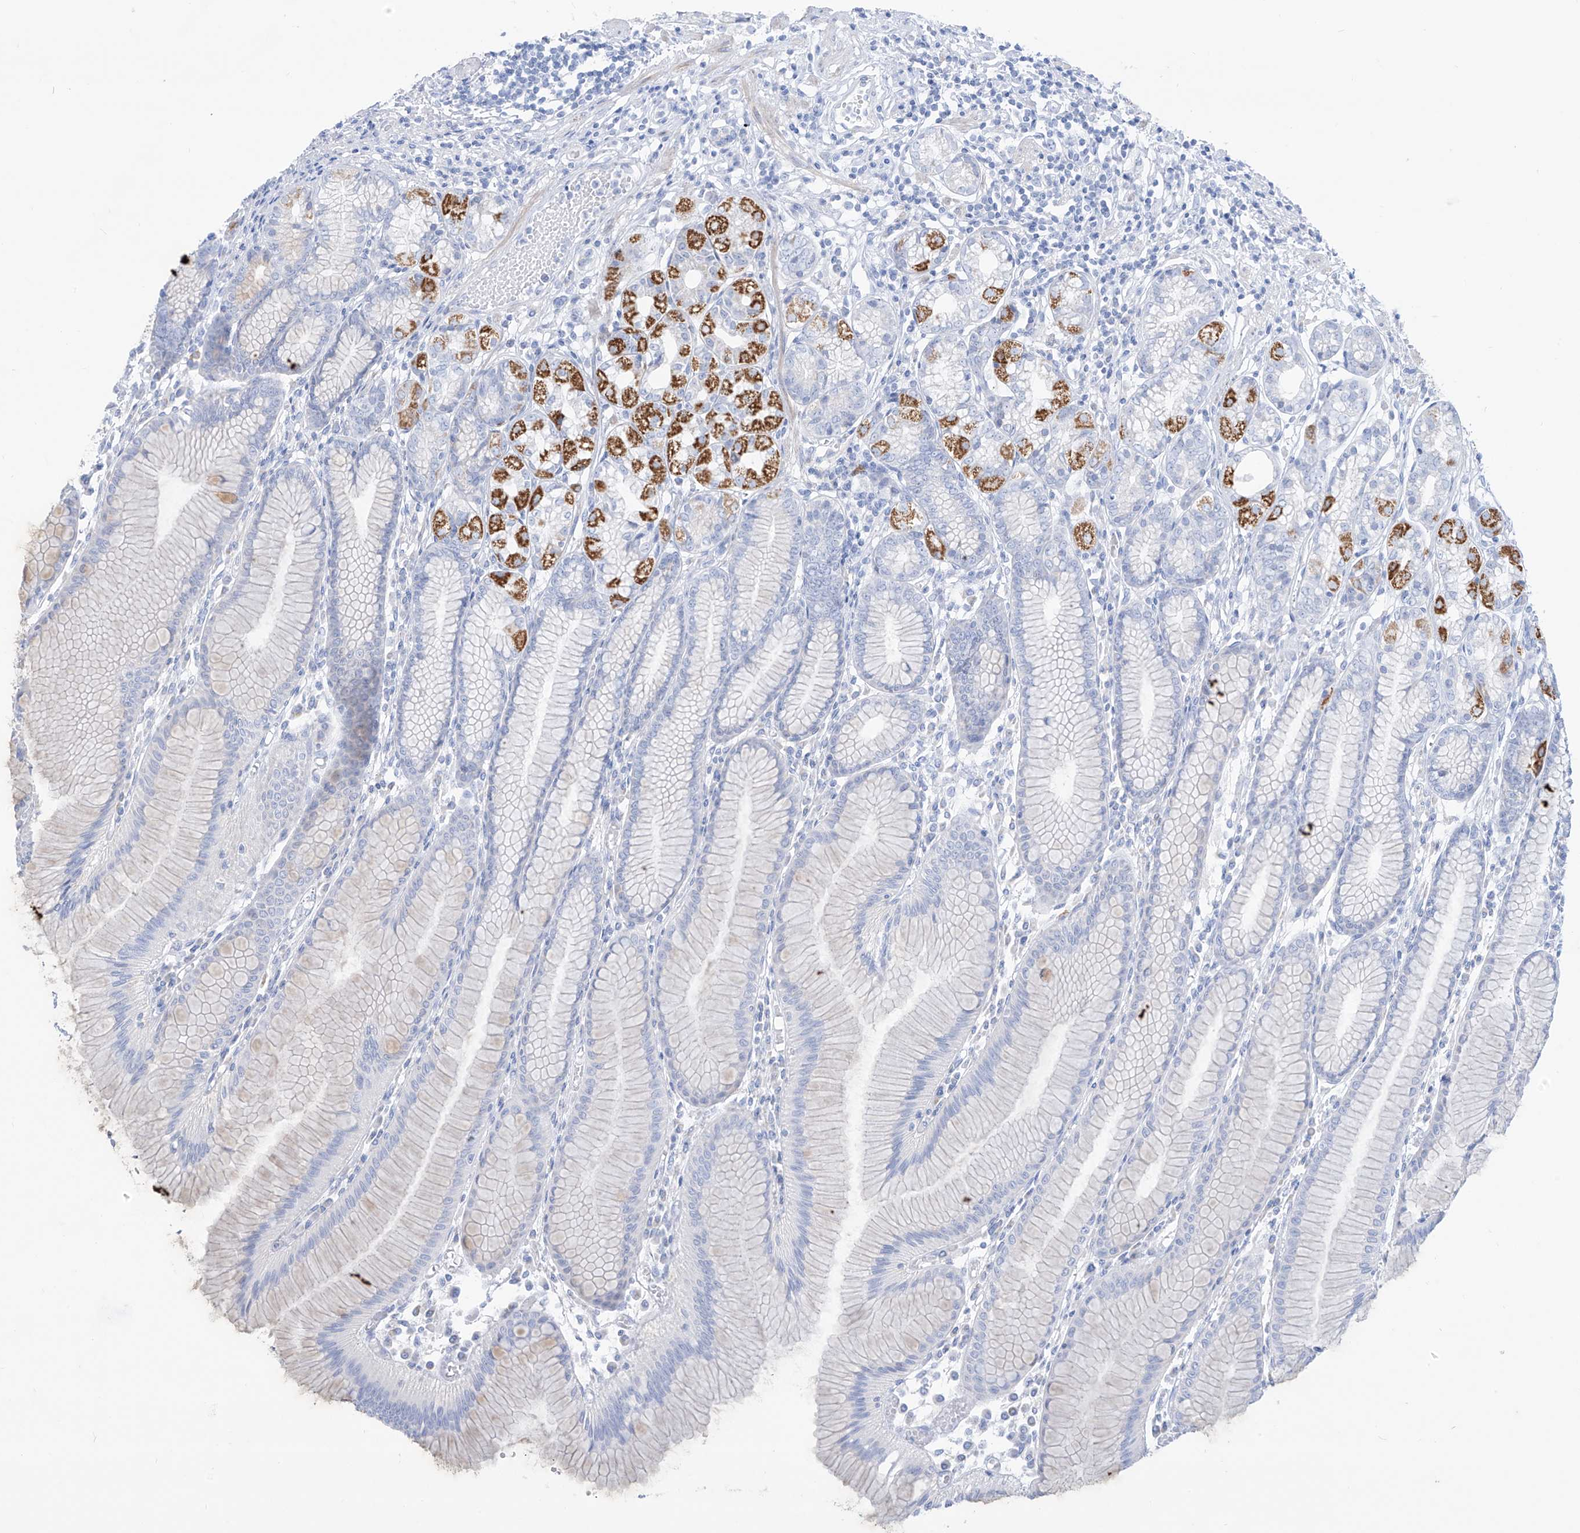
{"staining": {"intensity": "strong", "quantity": "<25%", "location": "cytoplasmic/membranous"}, "tissue": "stomach", "cell_type": "Glandular cells", "image_type": "normal", "snomed": [{"axis": "morphology", "description": "Normal tissue, NOS"}, {"axis": "topography", "description": "Stomach"}], "caption": "Stomach stained with IHC shows strong cytoplasmic/membranous staining in about <25% of glandular cells.", "gene": "SLC26A3", "patient": {"sex": "female", "age": 57}}